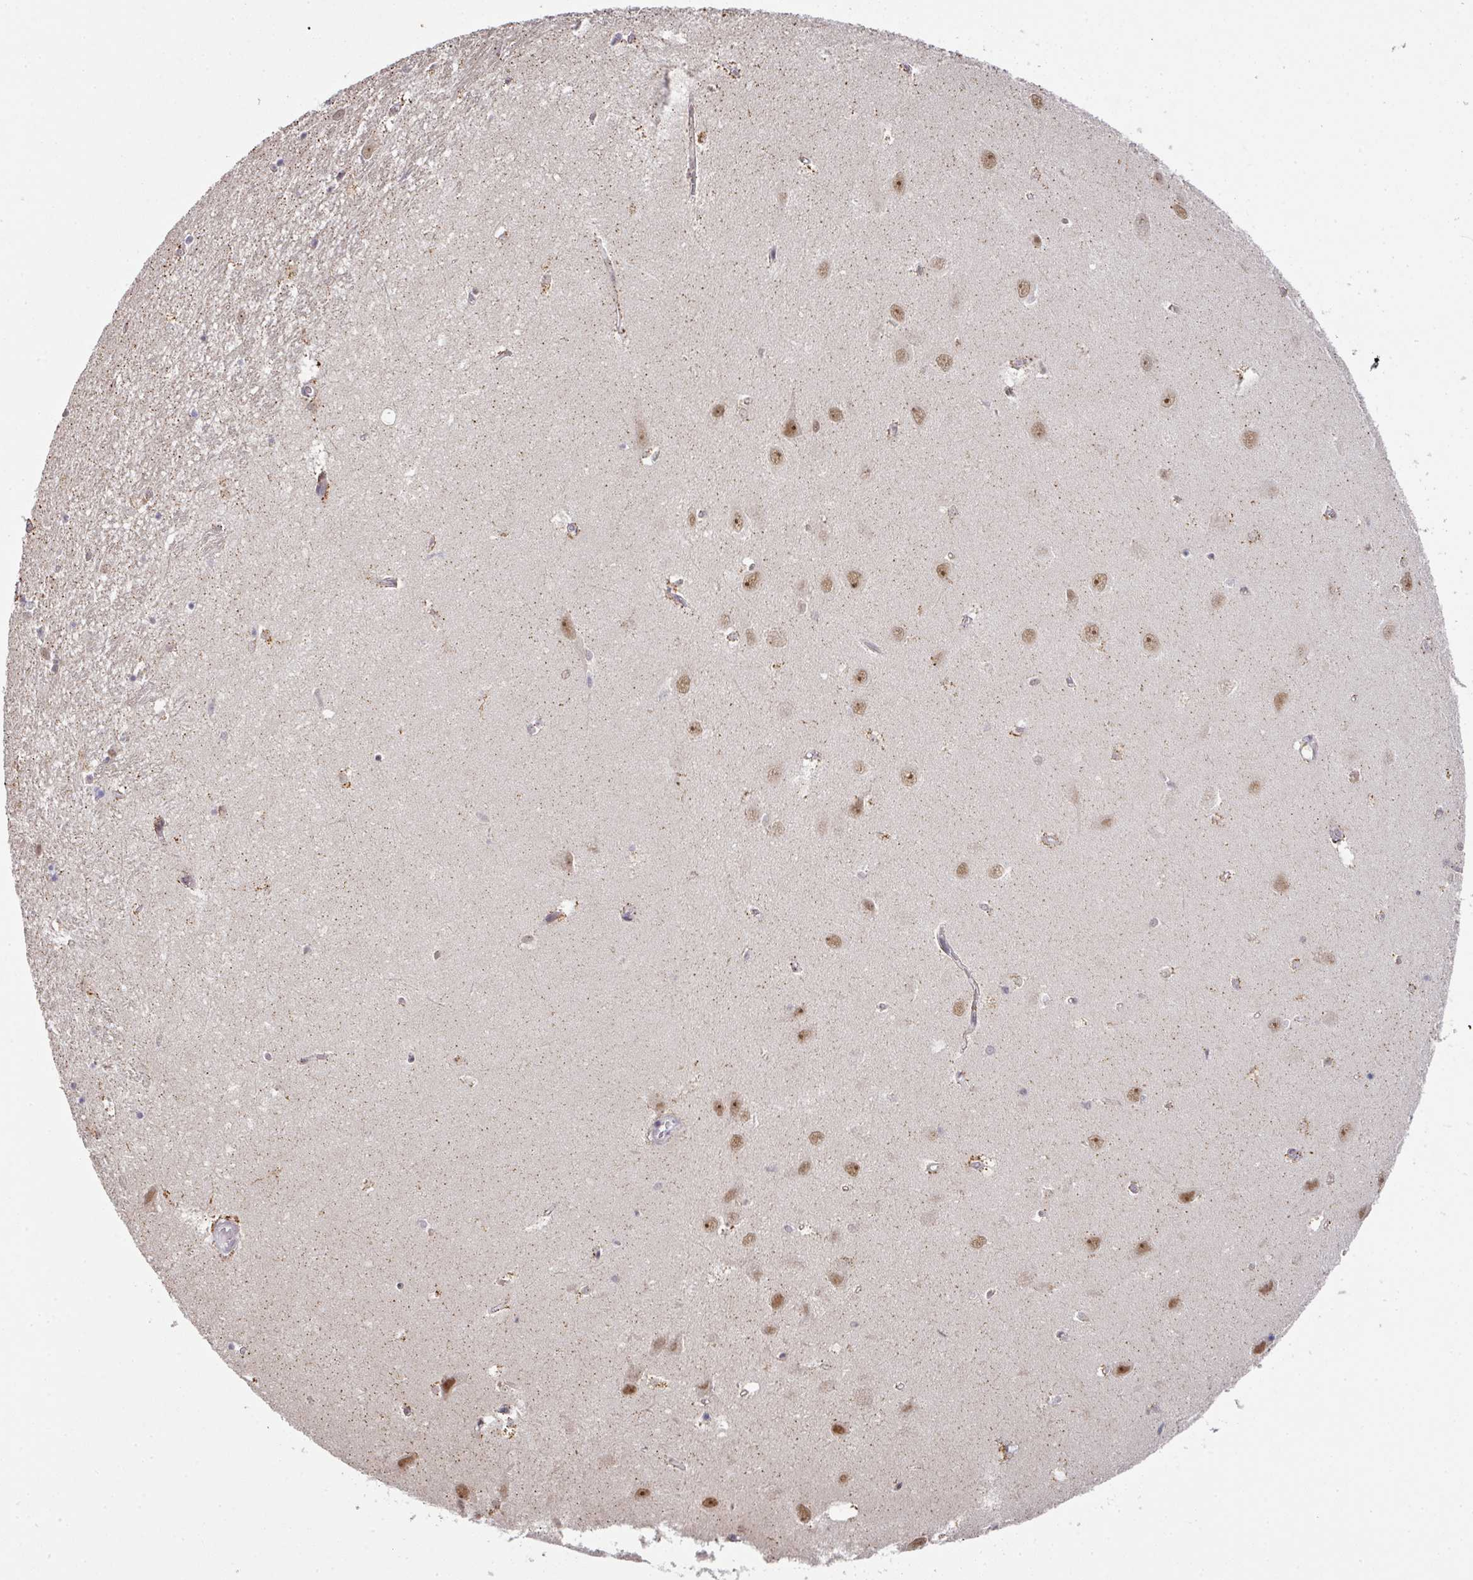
{"staining": {"intensity": "negative", "quantity": "none", "location": "none"}, "tissue": "hippocampus", "cell_type": "Glial cells", "image_type": "normal", "snomed": [{"axis": "morphology", "description": "Normal tissue, NOS"}, {"axis": "topography", "description": "Hippocampus"}], "caption": "An IHC image of benign hippocampus is shown. There is no staining in glial cells of hippocampus.", "gene": "GTF2H3", "patient": {"sex": "female", "age": 64}}